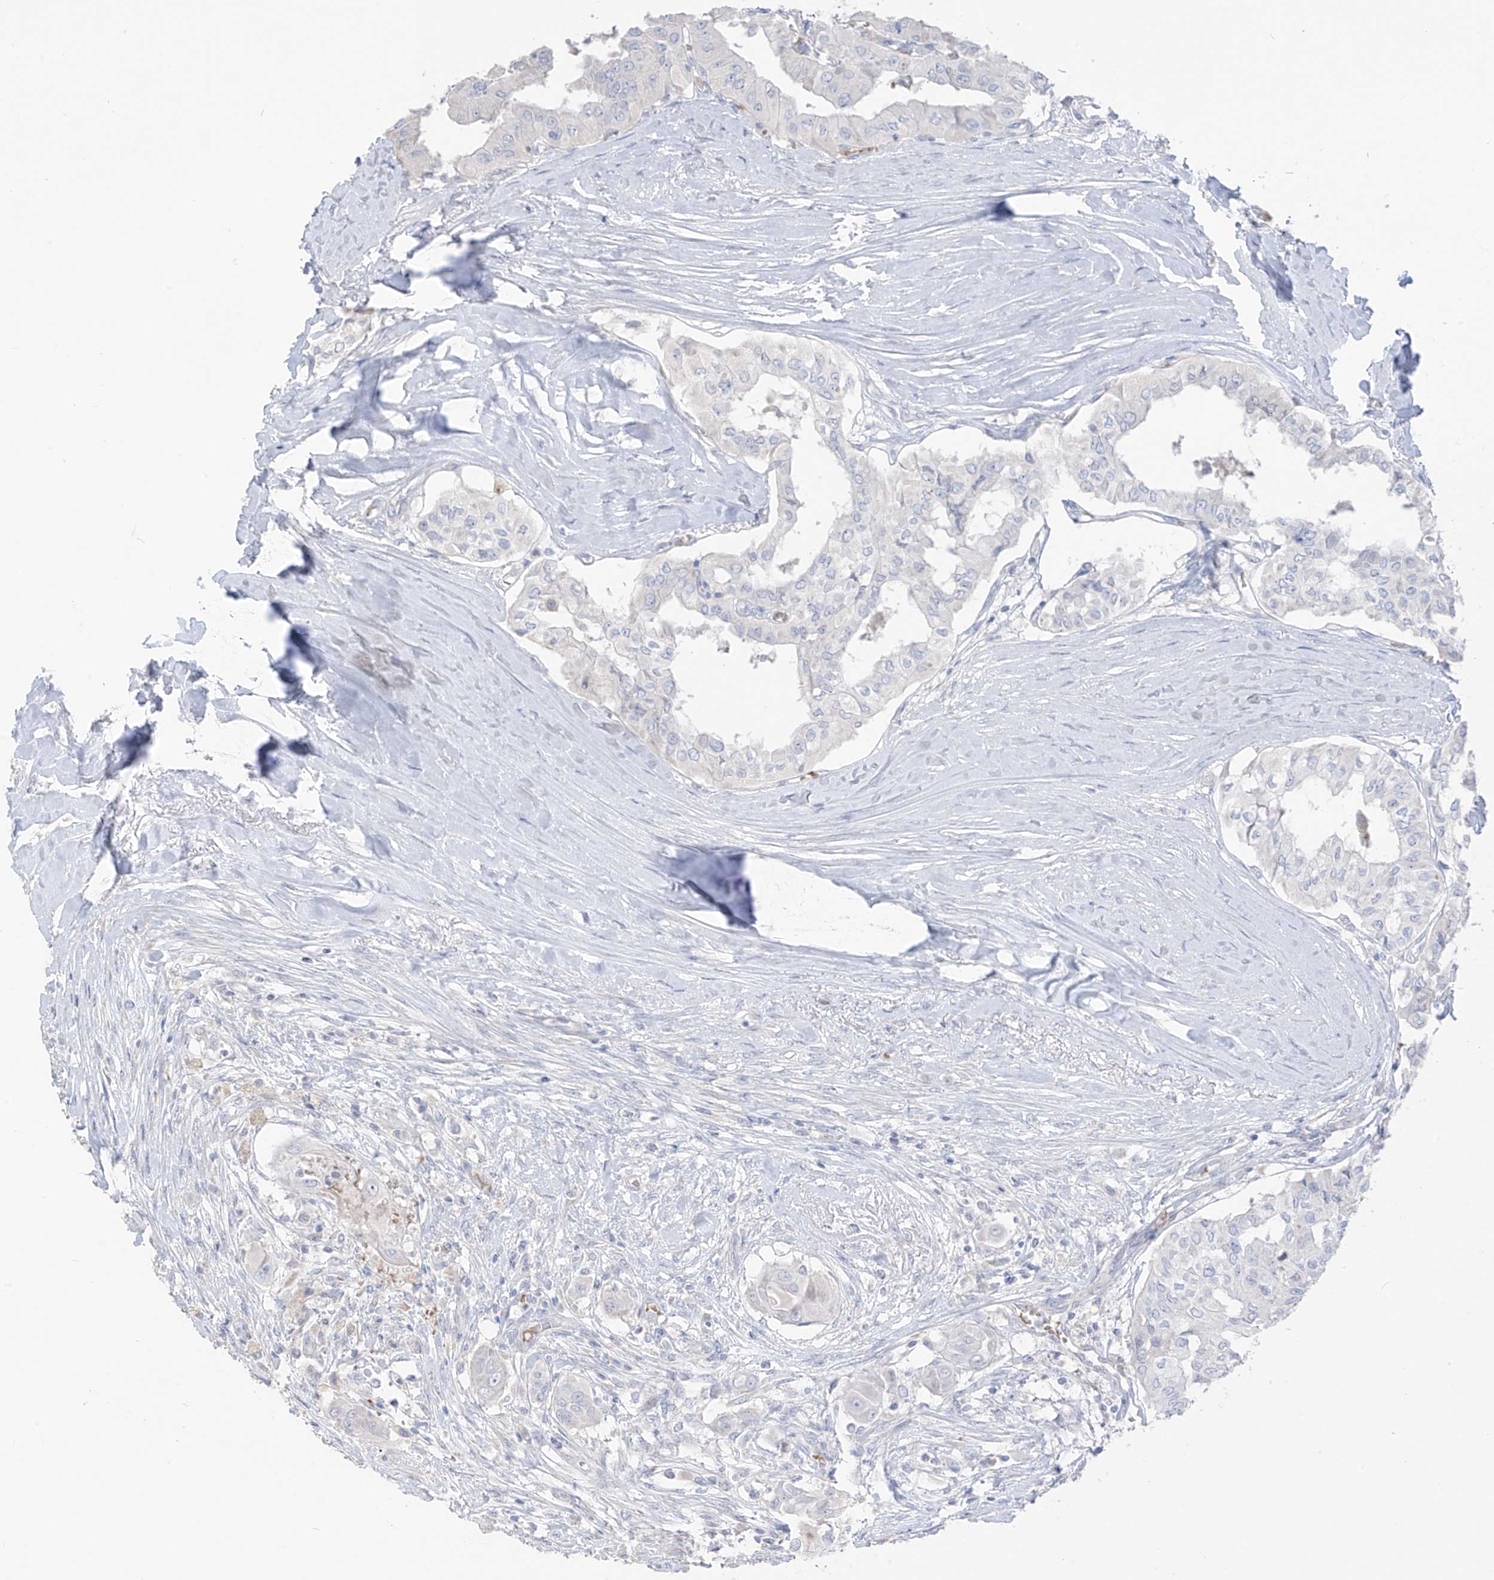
{"staining": {"intensity": "negative", "quantity": "none", "location": "none"}, "tissue": "thyroid cancer", "cell_type": "Tumor cells", "image_type": "cancer", "snomed": [{"axis": "morphology", "description": "Papillary adenocarcinoma, NOS"}, {"axis": "topography", "description": "Thyroid gland"}], "caption": "A high-resolution photomicrograph shows immunohistochemistry staining of thyroid papillary adenocarcinoma, which demonstrates no significant expression in tumor cells.", "gene": "ASPRV1", "patient": {"sex": "female", "age": 59}}